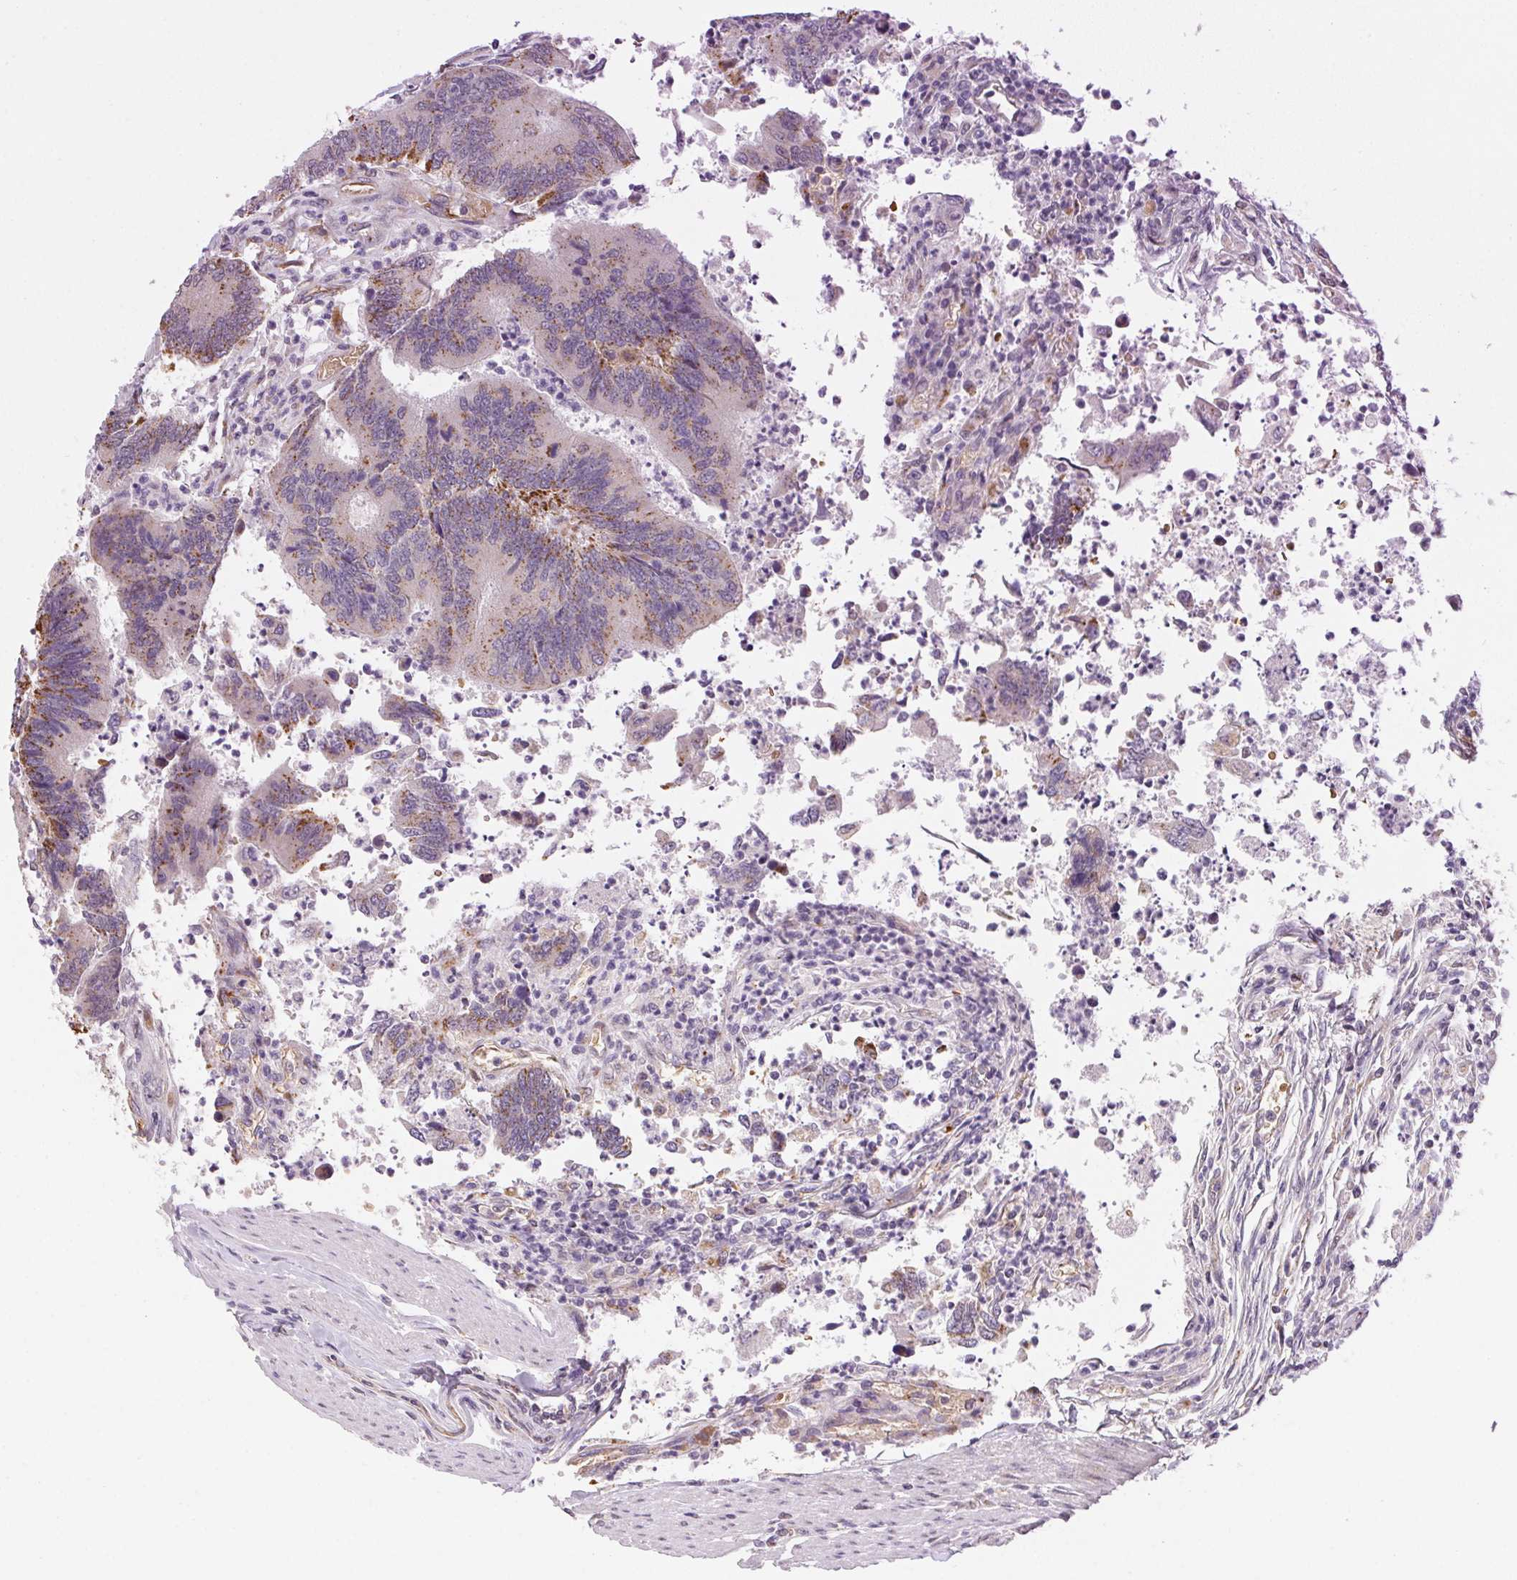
{"staining": {"intensity": "moderate", "quantity": "25%-75%", "location": "cytoplasmic/membranous"}, "tissue": "colorectal cancer", "cell_type": "Tumor cells", "image_type": "cancer", "snomed": [{"axis": "morphology", "description": "Adenocarcinoma, NOS"}, {"axis": "topography", "description": "Colon"}], "caption": "High-magnification brightfield microscopy of colorectal cancer (adenocarcinoma) stained with DAB (brown) and counterstained with hematoxylin (blue). tumor cells exhibit moderate cytoplasmic/membranous expression is present in approximately25%-75% of cells.", "gene": "METTL13", "patient": {"sex": "female", "age": 67}}